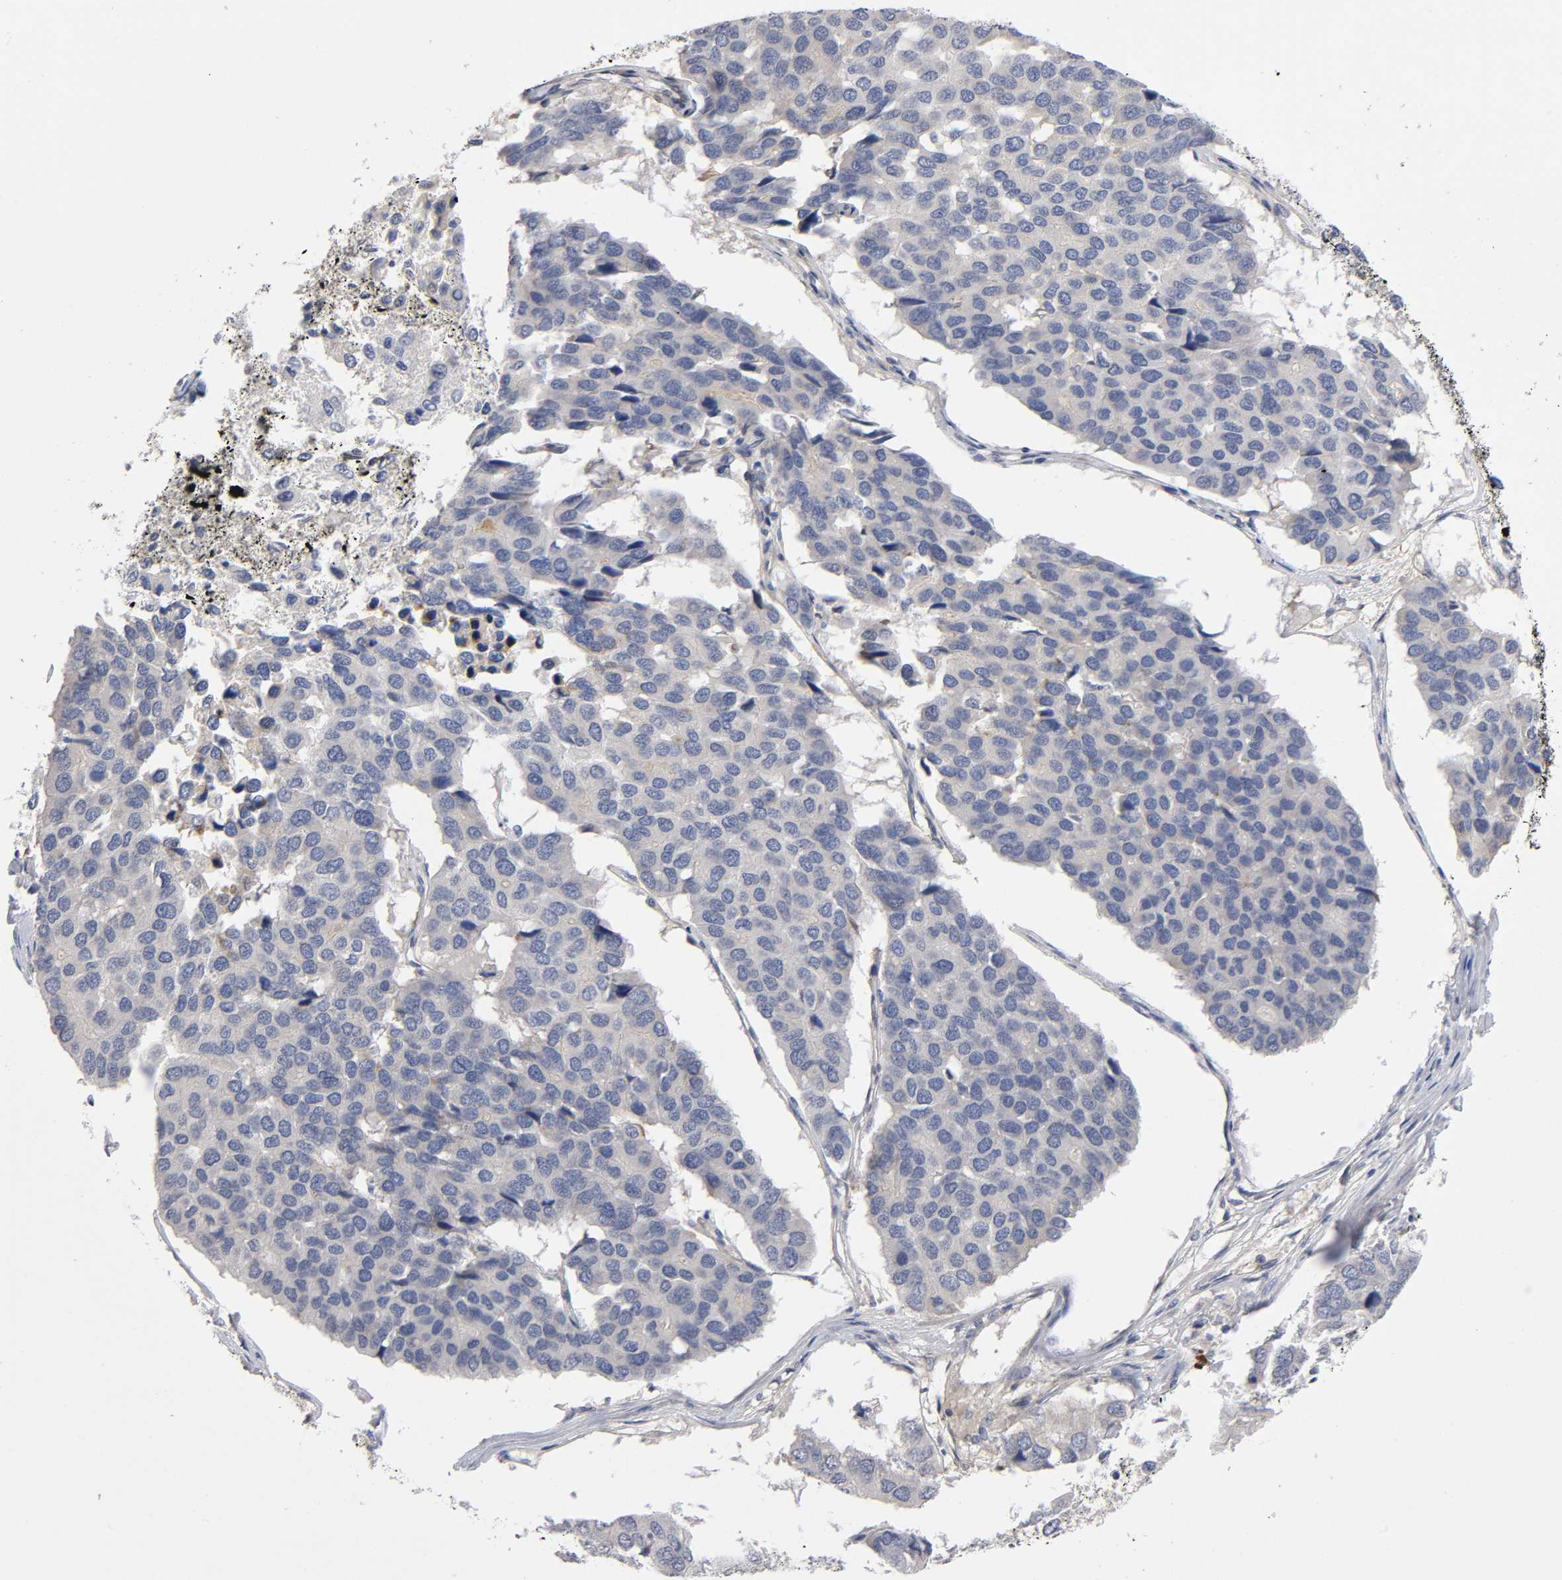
{"staining": {"intensity": "weak", "quantity": ">75%", "location": "cytoplasmic/membranous"}, "tissue": "pancreatic cancer", "cell_type": "Tumor cells", "image_type": "cancer", "snomed": [{"axis": "morphology", "description": "Adenocarcinoma, NOS"}, {"axis": "topography", "description": "Pancreas"}], "caption": "Immunohistochemistry (IHC) micrograph of human pancreatic cancer stained for a protein (brown), which reveals low levels of weak cytoplasmic/membranous expression in approximately >75% of tumor cells.", "gene": "NOVA1", "patient": {"sex": "male", "age": 50}}